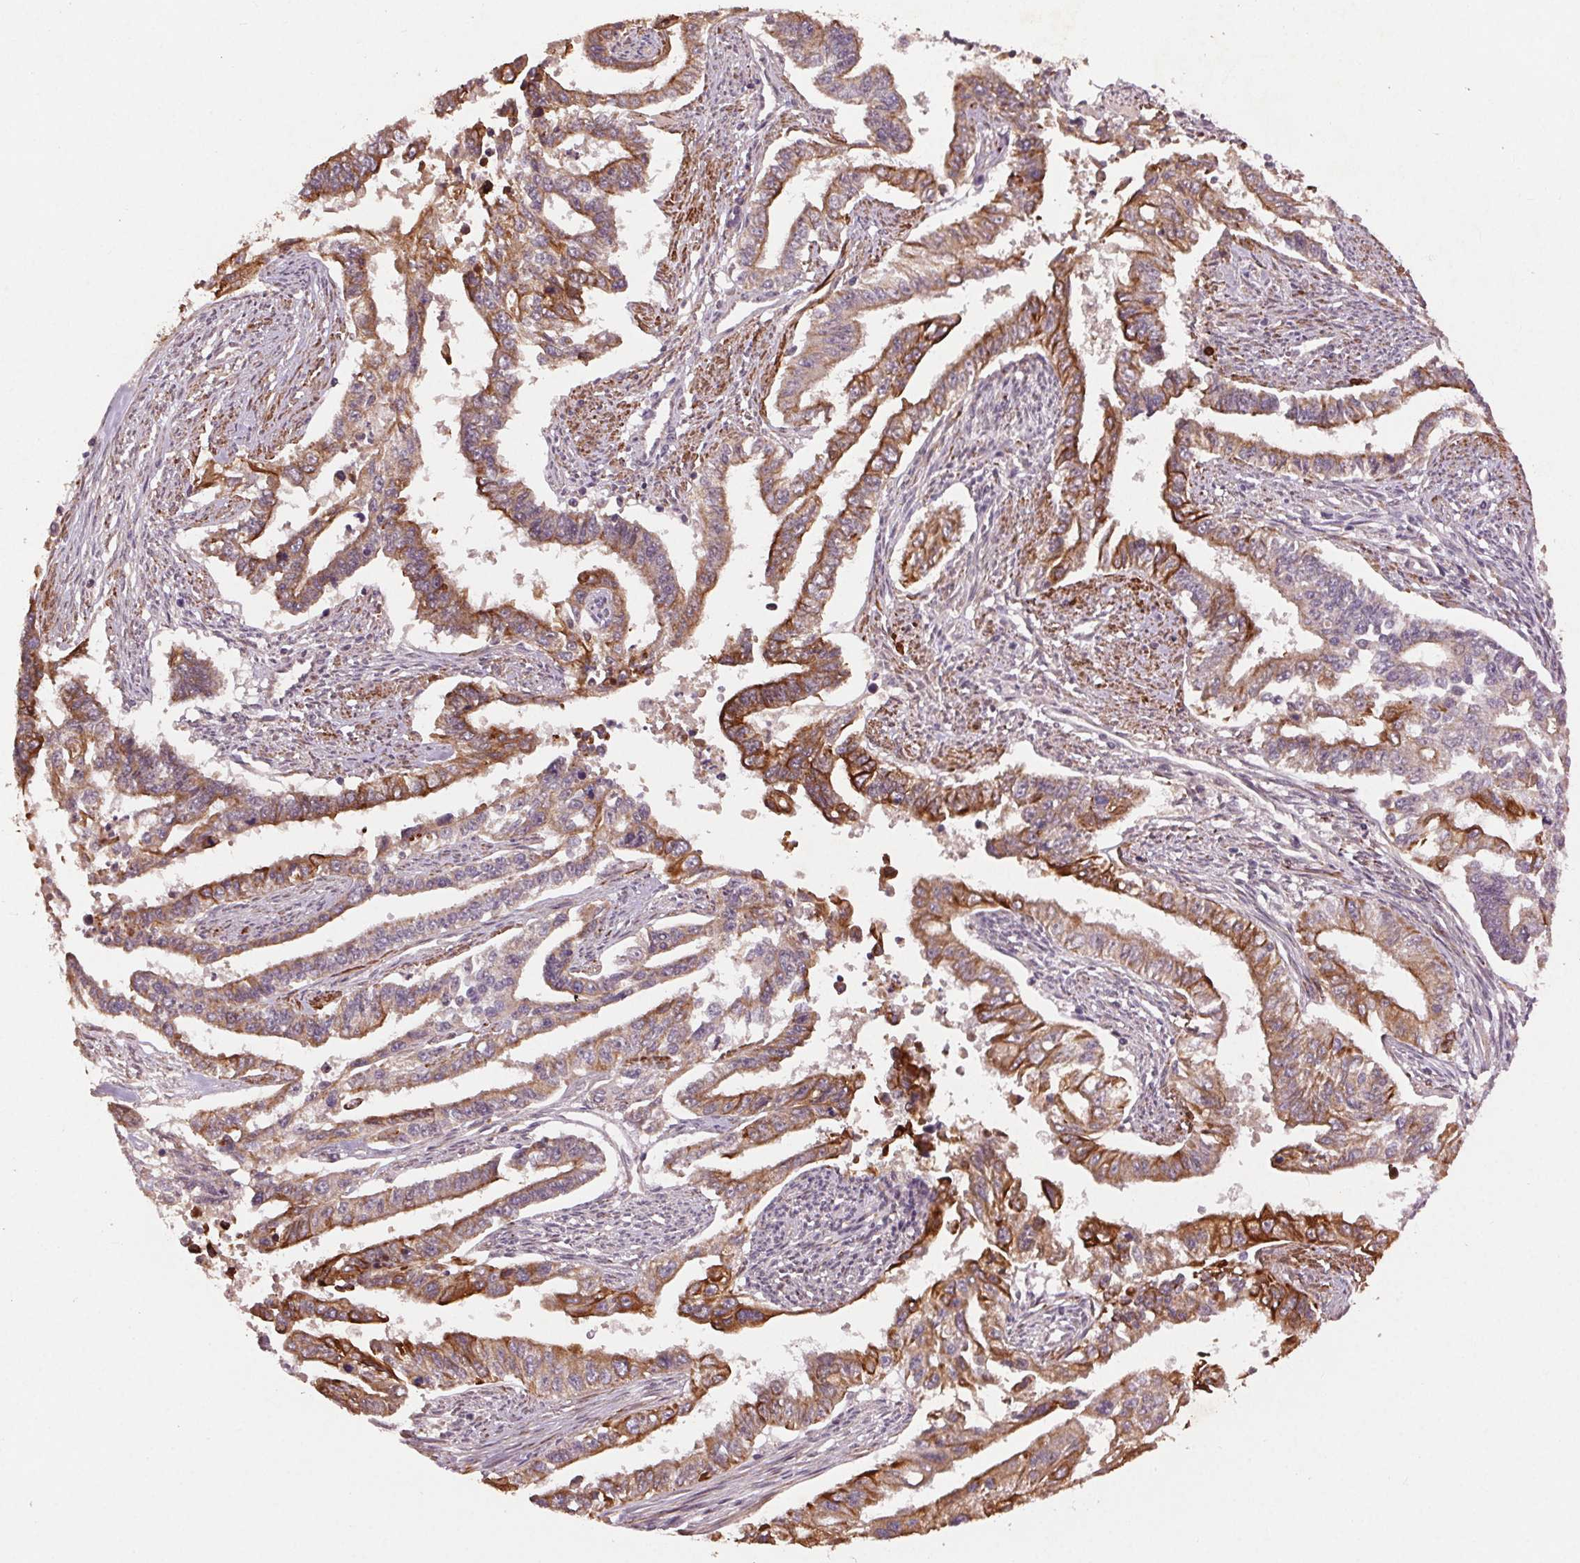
{"staining": {"intensity": "moderate", "quantity": "25%-75%", "location": "cytoplasmic/membranous"}, "tissue": "endometrial cancer", "cell_type": "Tumor cells", "image_type": "cancer", "snomed": [{"axis": "morphology", "description": "Adenocarcinoma, NOS"}, {"axis": "topography", "description": "Uterus"}], "caption": "Immunohistochemical staining of human adenocarcinoma (endometrial) shows medium levels of moderate cytoplasmic/membranous protein staining in approximately 25%-75% of tumor cells. (brown staining indicates protein expression, while blue staining denotes nuclei).", "gene": "SMLR1", "patient": {"sex": "female", "age": 59}}